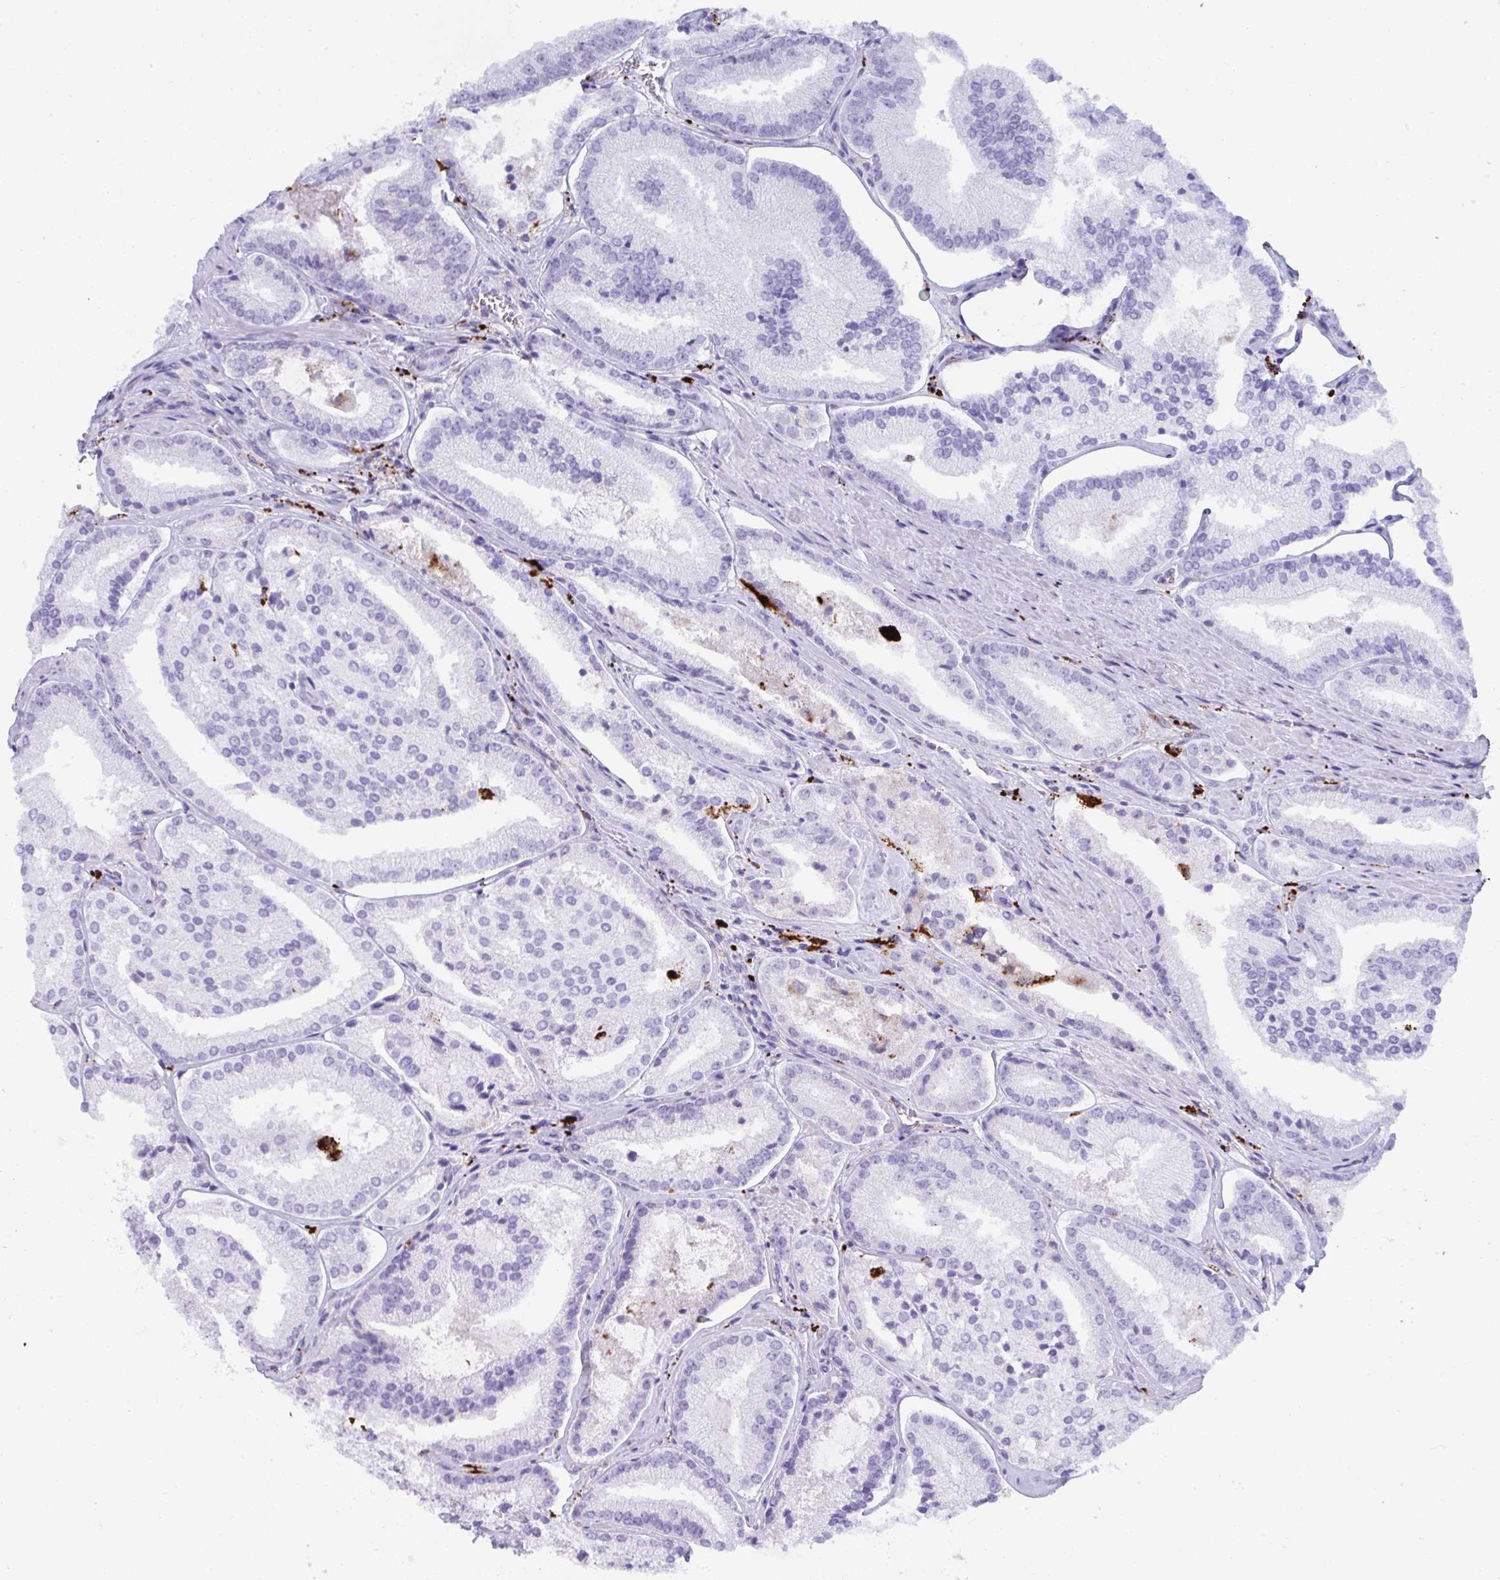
{"staining": {"intensity": "negative", "quantity": "none", "location": "none"}, "tissue": "prostate cancer", "cell_type": "Tumor cells", "image_type": "cancer", "snomed": [{"axis": "morphology", "description": "Adenocarcinoma, High grade"}, {"axis": "topography", "description": "Prostate"}], "caption": "Prostate cancer (adenocarcinoma (high-grade)) was stained to show a protein in brown. There is no significant expression in tumor cells.", "gene": "CPVL", "patient": {"sex": "male", "age": 73}}